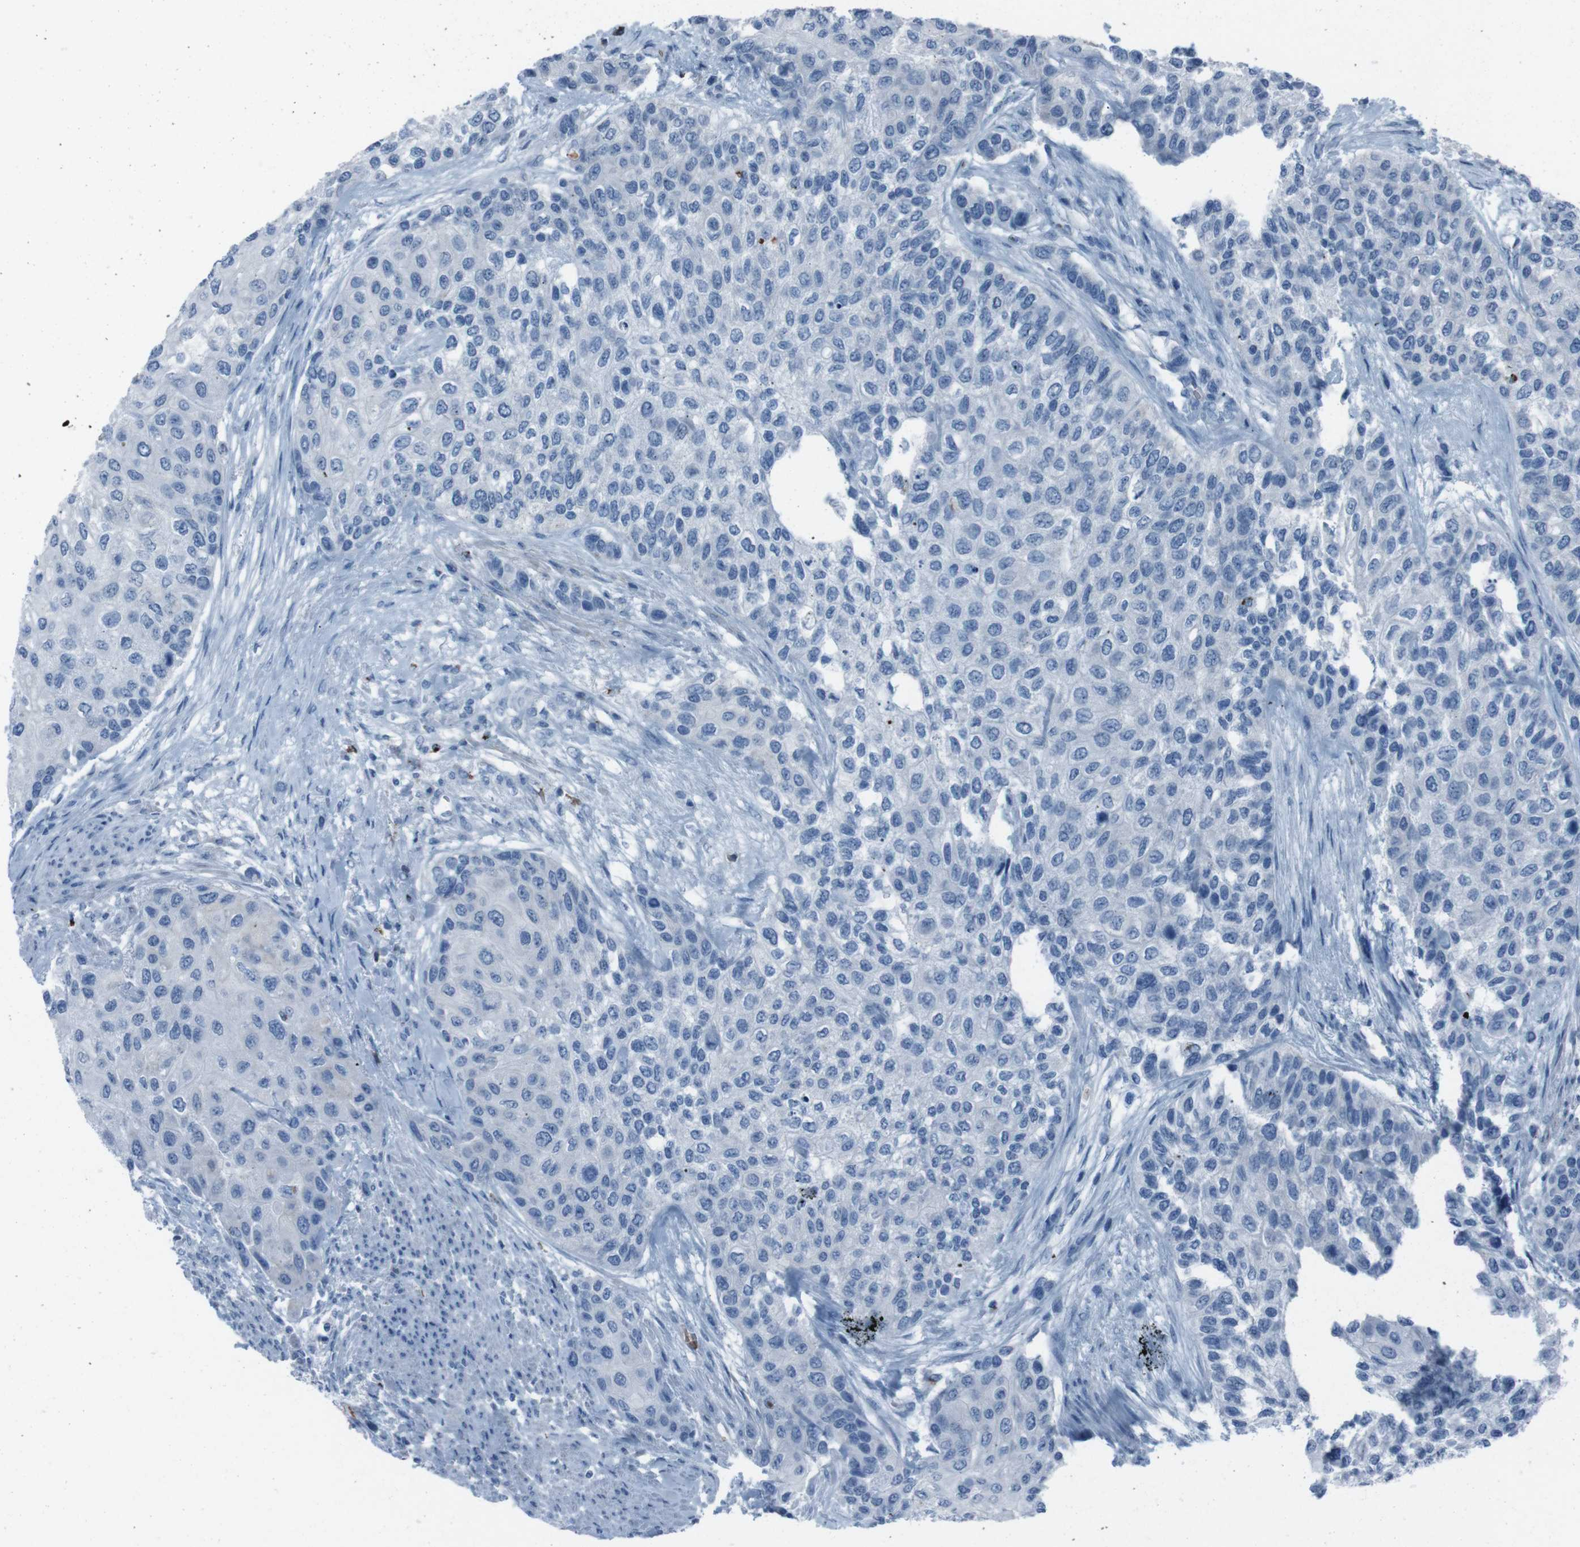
{"staining": {"intensity": "negative", "quantity": "none", "location": "none"}, "tissue": "urothelial cancer", "cell_type": "Tumor cells", "image_type": "cancer", "snomed": [{"axis": "morphology", "description": "Urothelial carcinoma, High grade"}, {"axis": "topography", "description": "Urinary bladder"}], "caption": "An IHC photomicrograph of urothelial cancer is shown. There is no staining in tumor cells of urothelial cancer.", "gene": "ST6GAL1", "patient": {"sex": "female", "age": 56}}